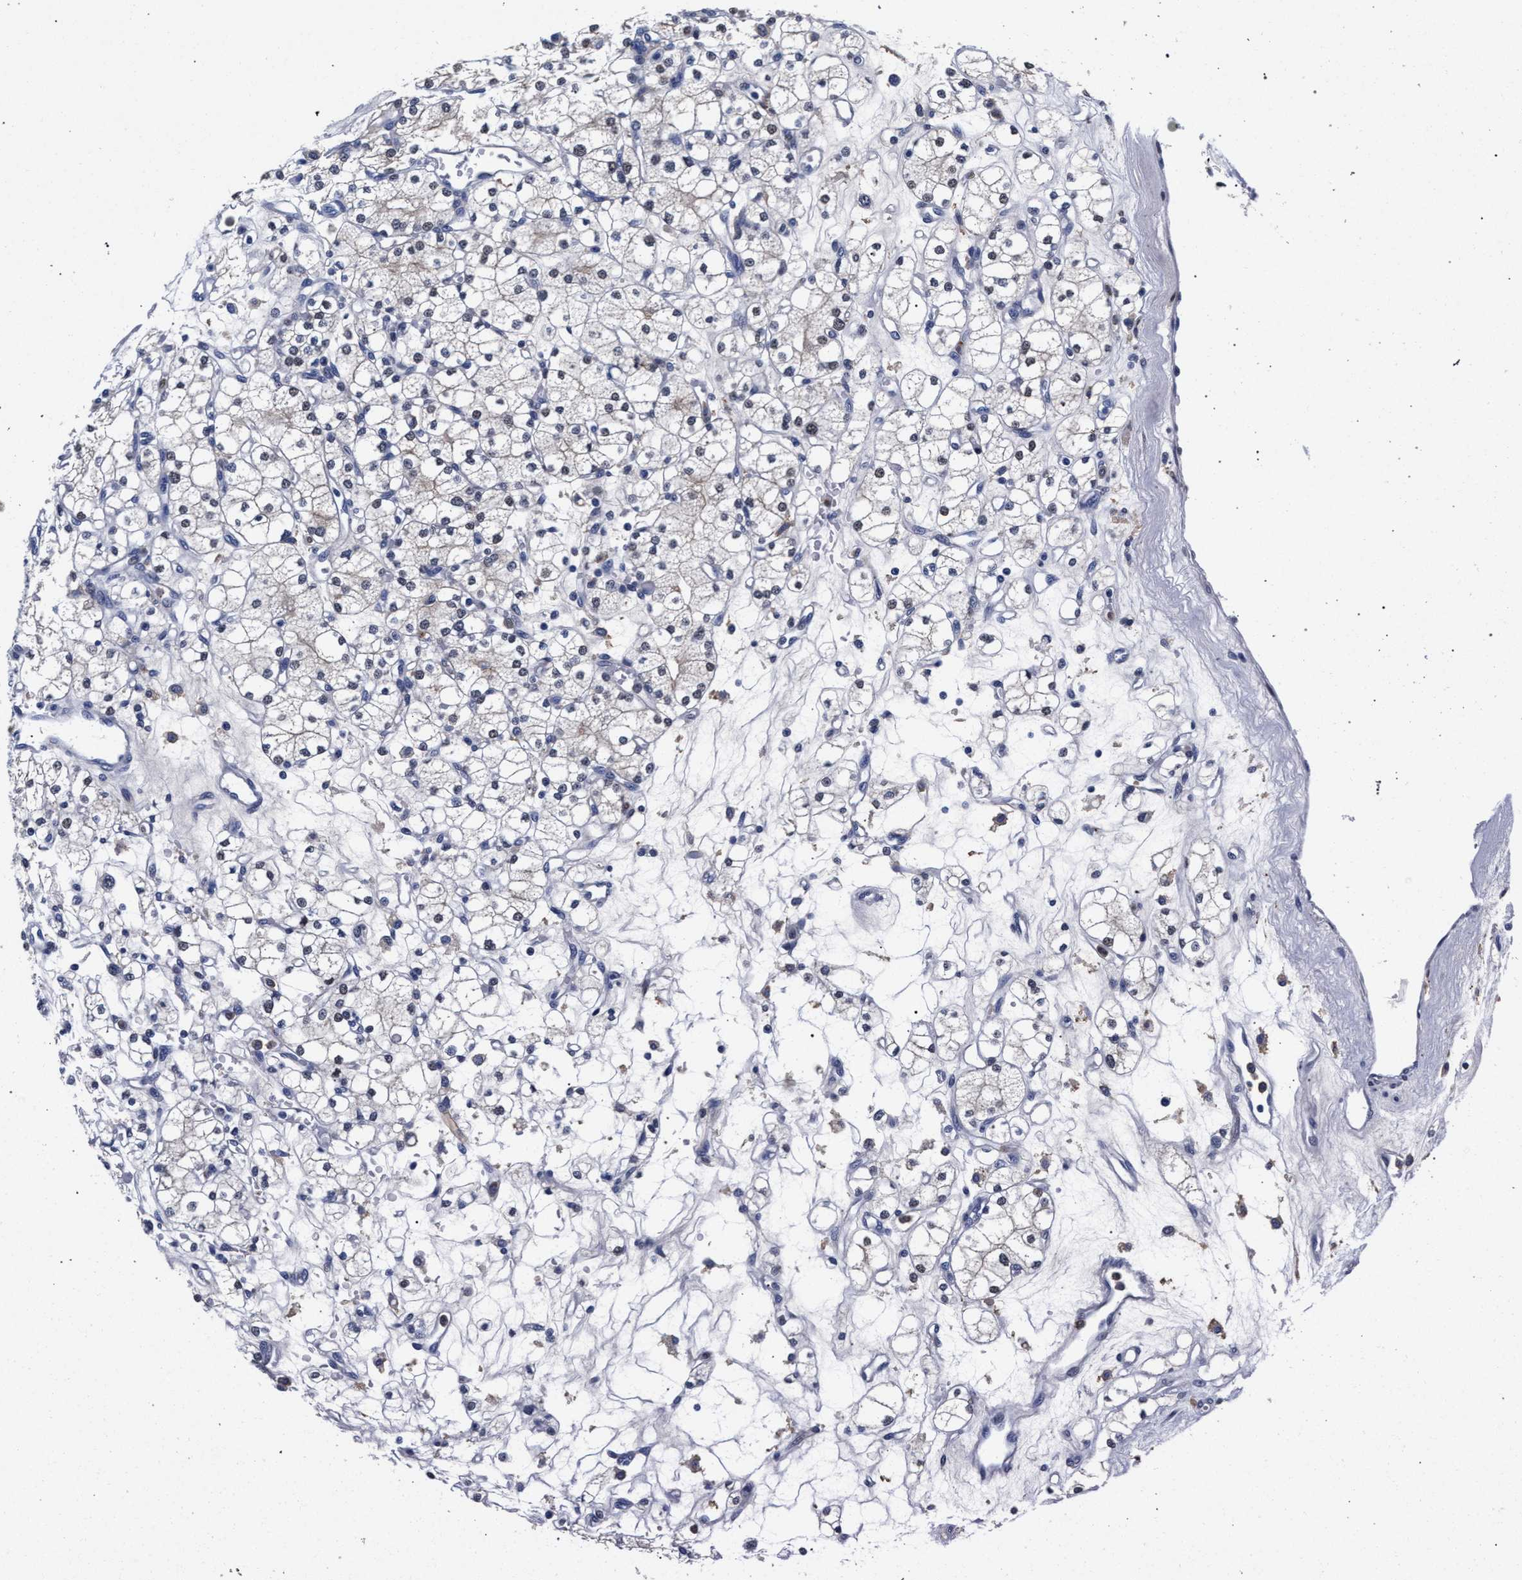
{"staining": {"intensity": "negative", "quantity": "none", "location": "none"}, "tissue": "renal cancer", "cell_type": "Tumor cells", "image_type": "cancer", "snomed": [{"axis": "morphology", "description": "Adenocarcinoma, NOS"}, {"axis": "topography", "description": "Kidney"}], "caption": "IHC of renal cancer reveals no expression in tumor cells.", "gene": "ZNF462", "patient": {"sex": "male", "age": 77}}